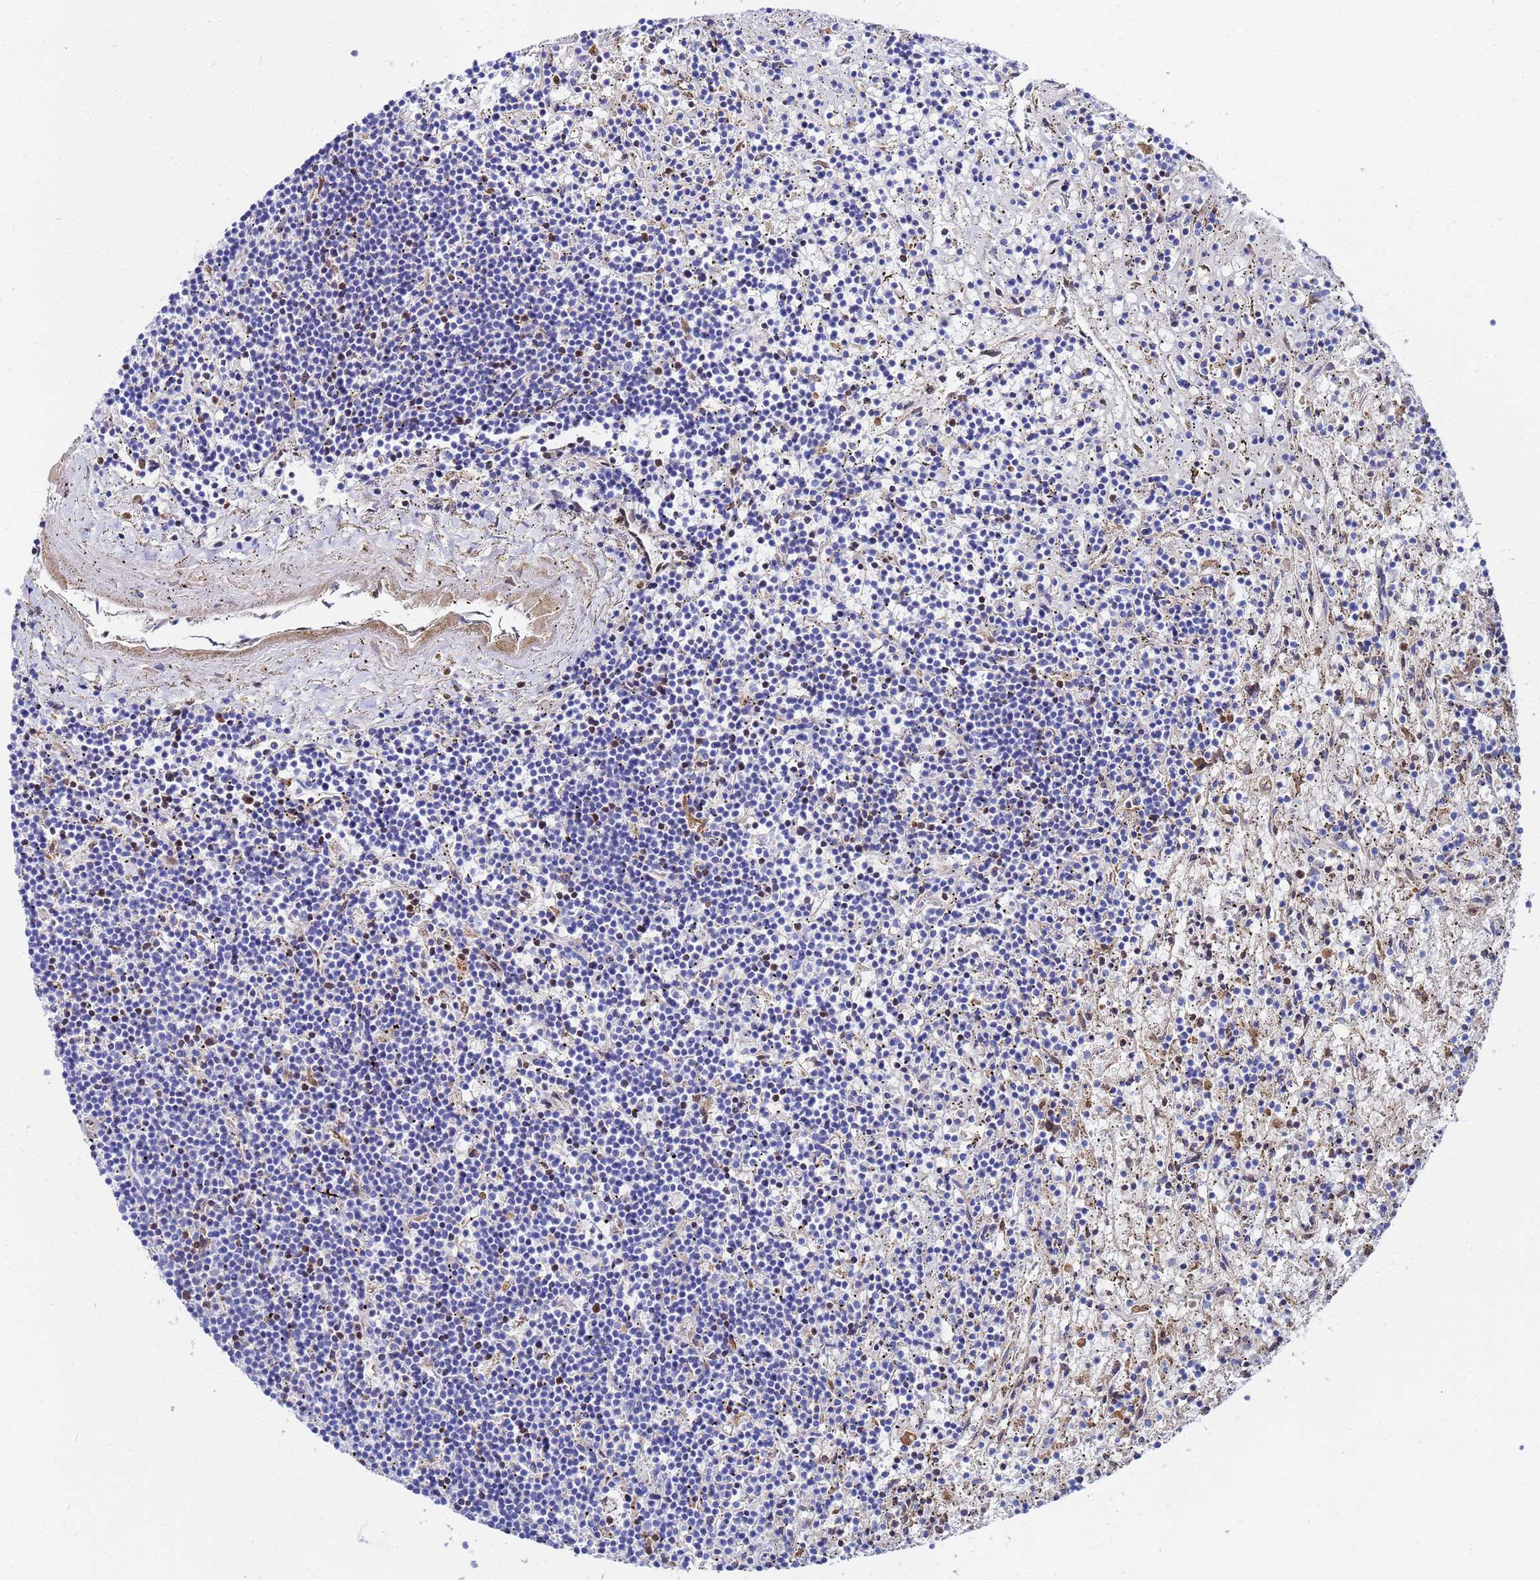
{"staining": {"intensity": "negative", "quantity": "none", "location": "none"}, "tissue": "lymphoma", "cell_type": "Tumor cells", "image_type": "cancer", "snomed": [{"axis": "morphology", "description": "Malignant lymphoma, non-Hodgkin's type, Low grade"}, {"axis": "topography", "description": "Spleen"}], "caption": "DAB (3,3'-diaminobenzidine) immunohistochemical staining of human low-grade malignant lymphoma, non-Hodgkin's type demonstrates no significant expression in tumor cells. (DAB (3,3'-diaminobenzidine) immunohistochemistry (IHC) with hematoxylin counter stain).", "gene": "ZNF26", "patient": {"sex": "male", "age": 76}}